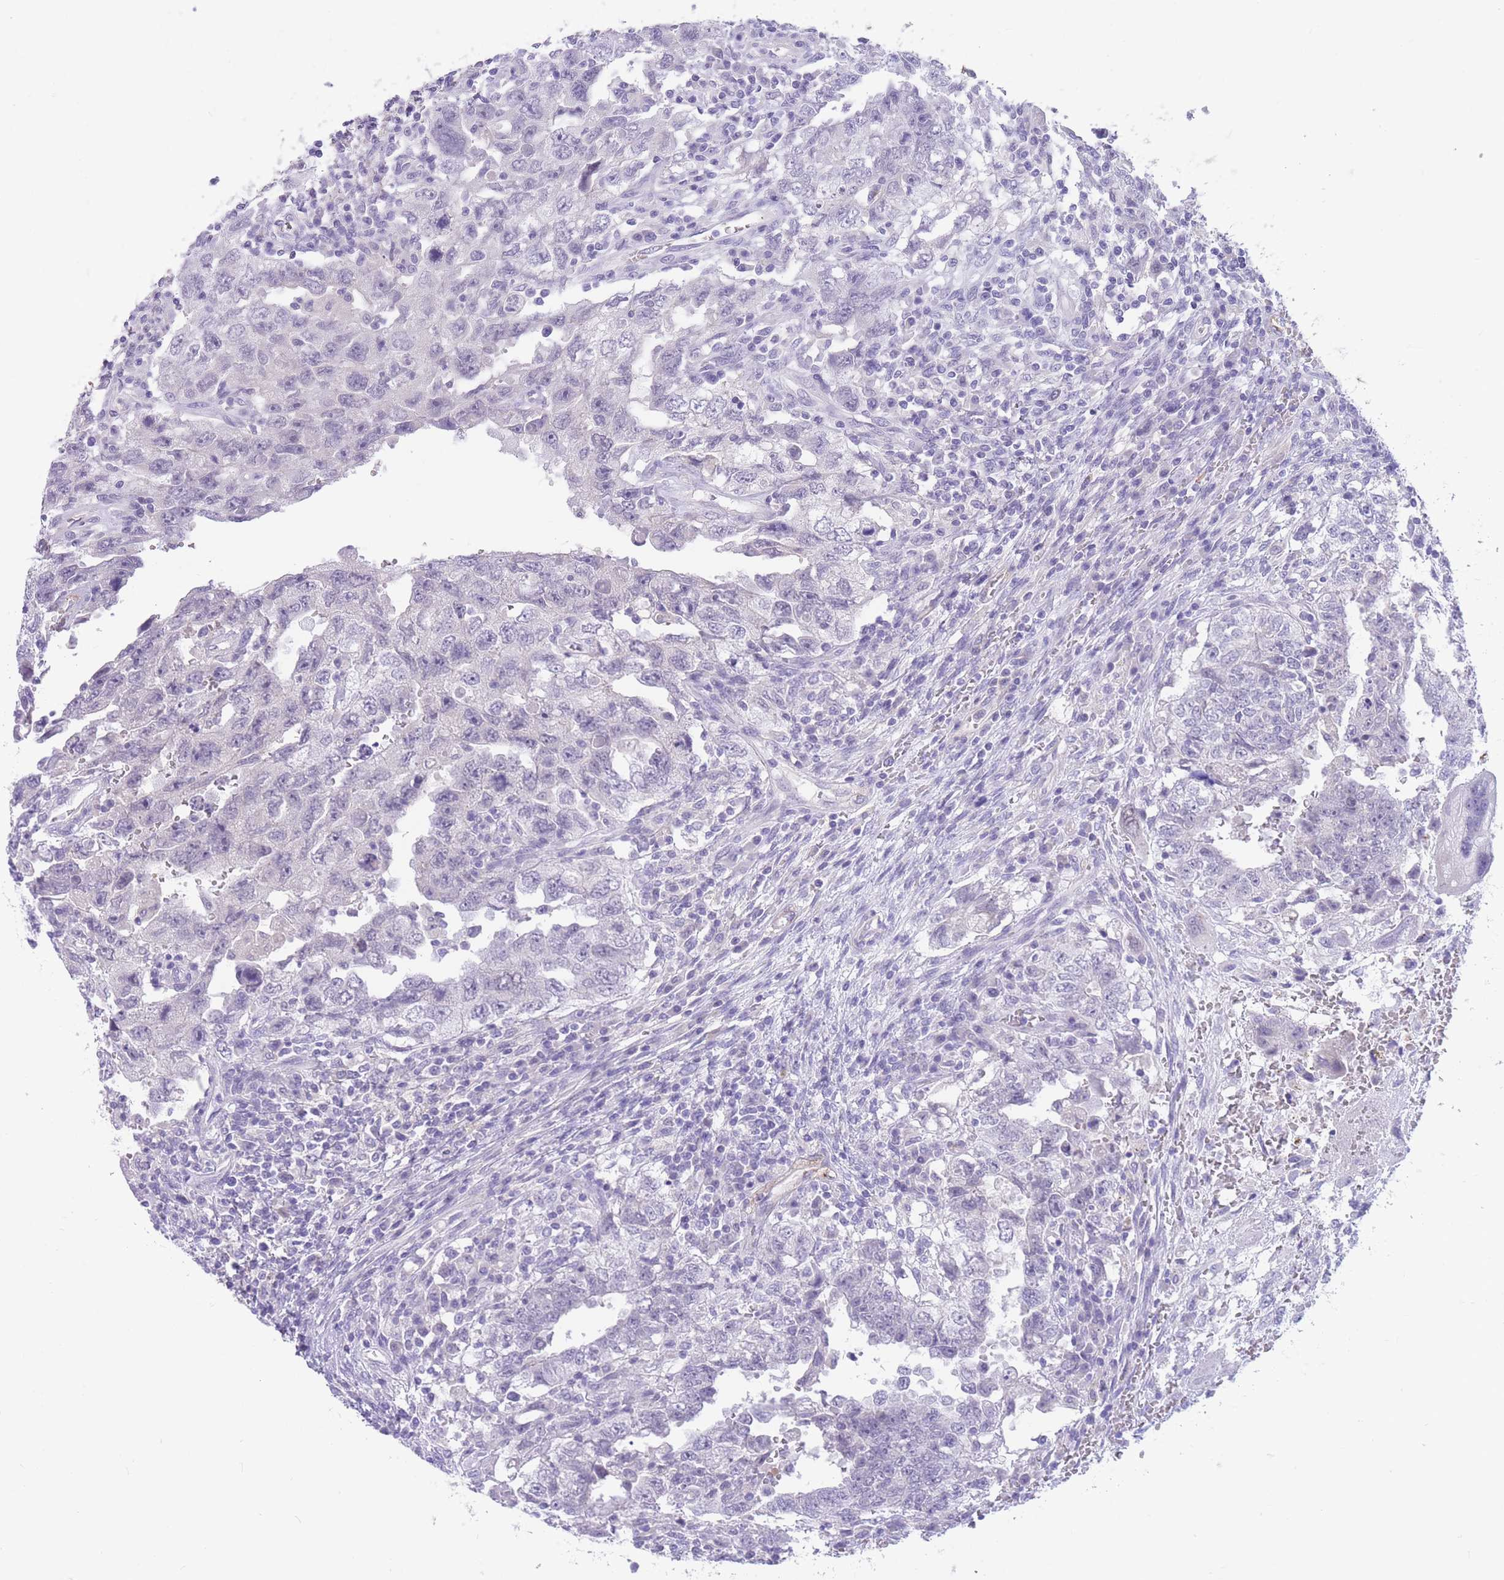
{"staining": {"intensity": "negative", "quantity": "none", "location": "none"}, "tissue": "testis cancer", "cell_type": "Tumor cells", "image_type": "cancer", "snomed": [{"axis": "morphology", "description": "Carcinoma, Embryonal, NOS"}, {"axis": "topography", "description": "Testis"}], "caption": "Tumor cells are negative for brown protein staining in embryonal carcinoma (testis).", "gene": "DPYD", "patient": {"sex": "male", "age": 26}}